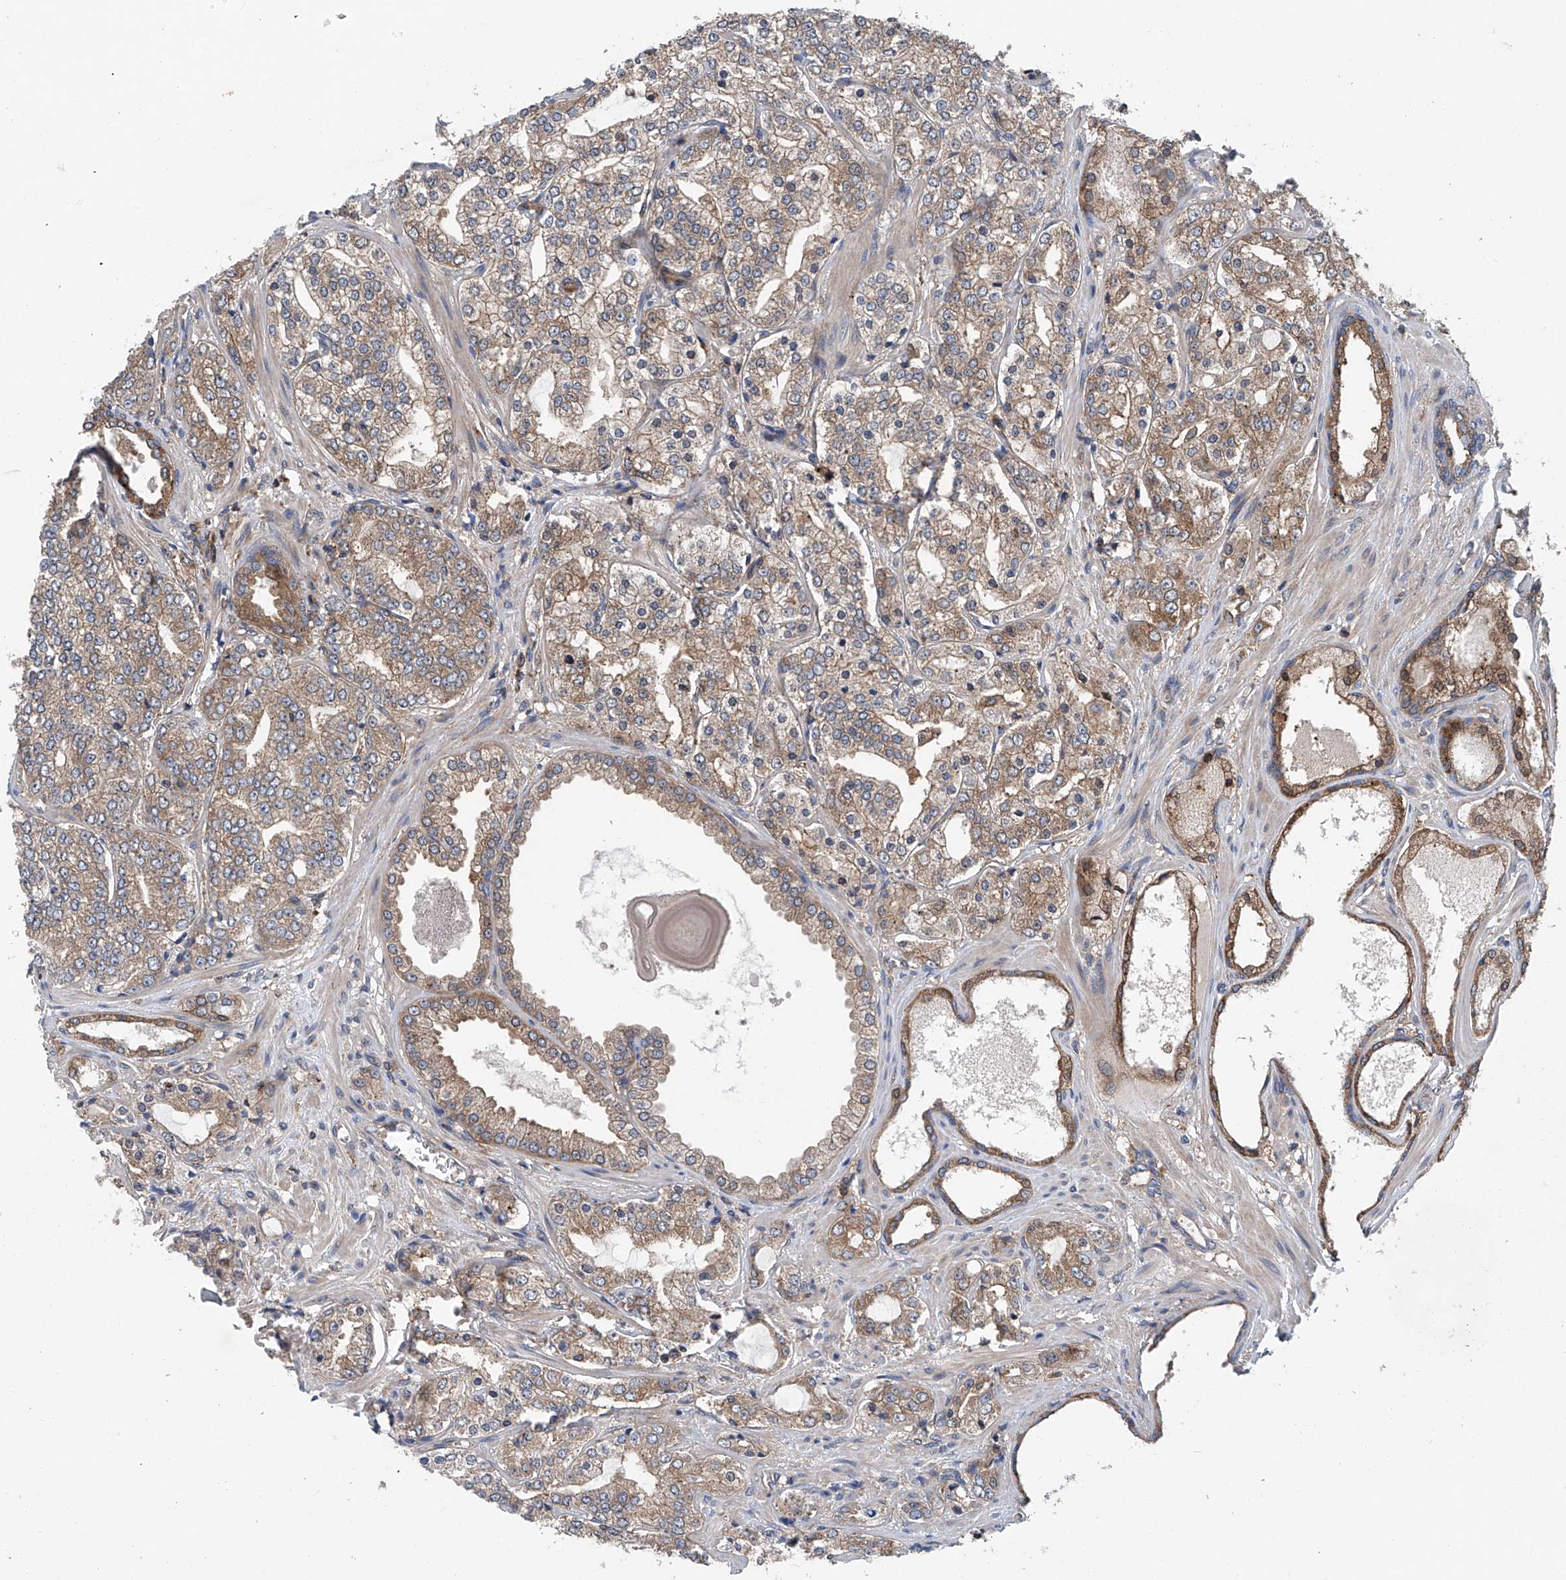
{"staining": {"intensity": "weak", "quantity": ">75%", "location": "cytoplasmic/membranous"}, "tissue": "prostate cancer", "cell_type": "Tumor cells", "image_type": "cancer", "snomed": [{"axis": "morphology", "description": "Adenocarcinoma, High grade"}, {"axis": "topography", "description": "Prostate"}], "caption": "Immunohistochemical staining of high-grade adenocarcinoma (prostate) displays low levels of weak cytoplasmic/membranous protein staining in about >75% of tumor cells.", "gene": "SMAP1", "patient": {"sex": "male", "age": 64}}